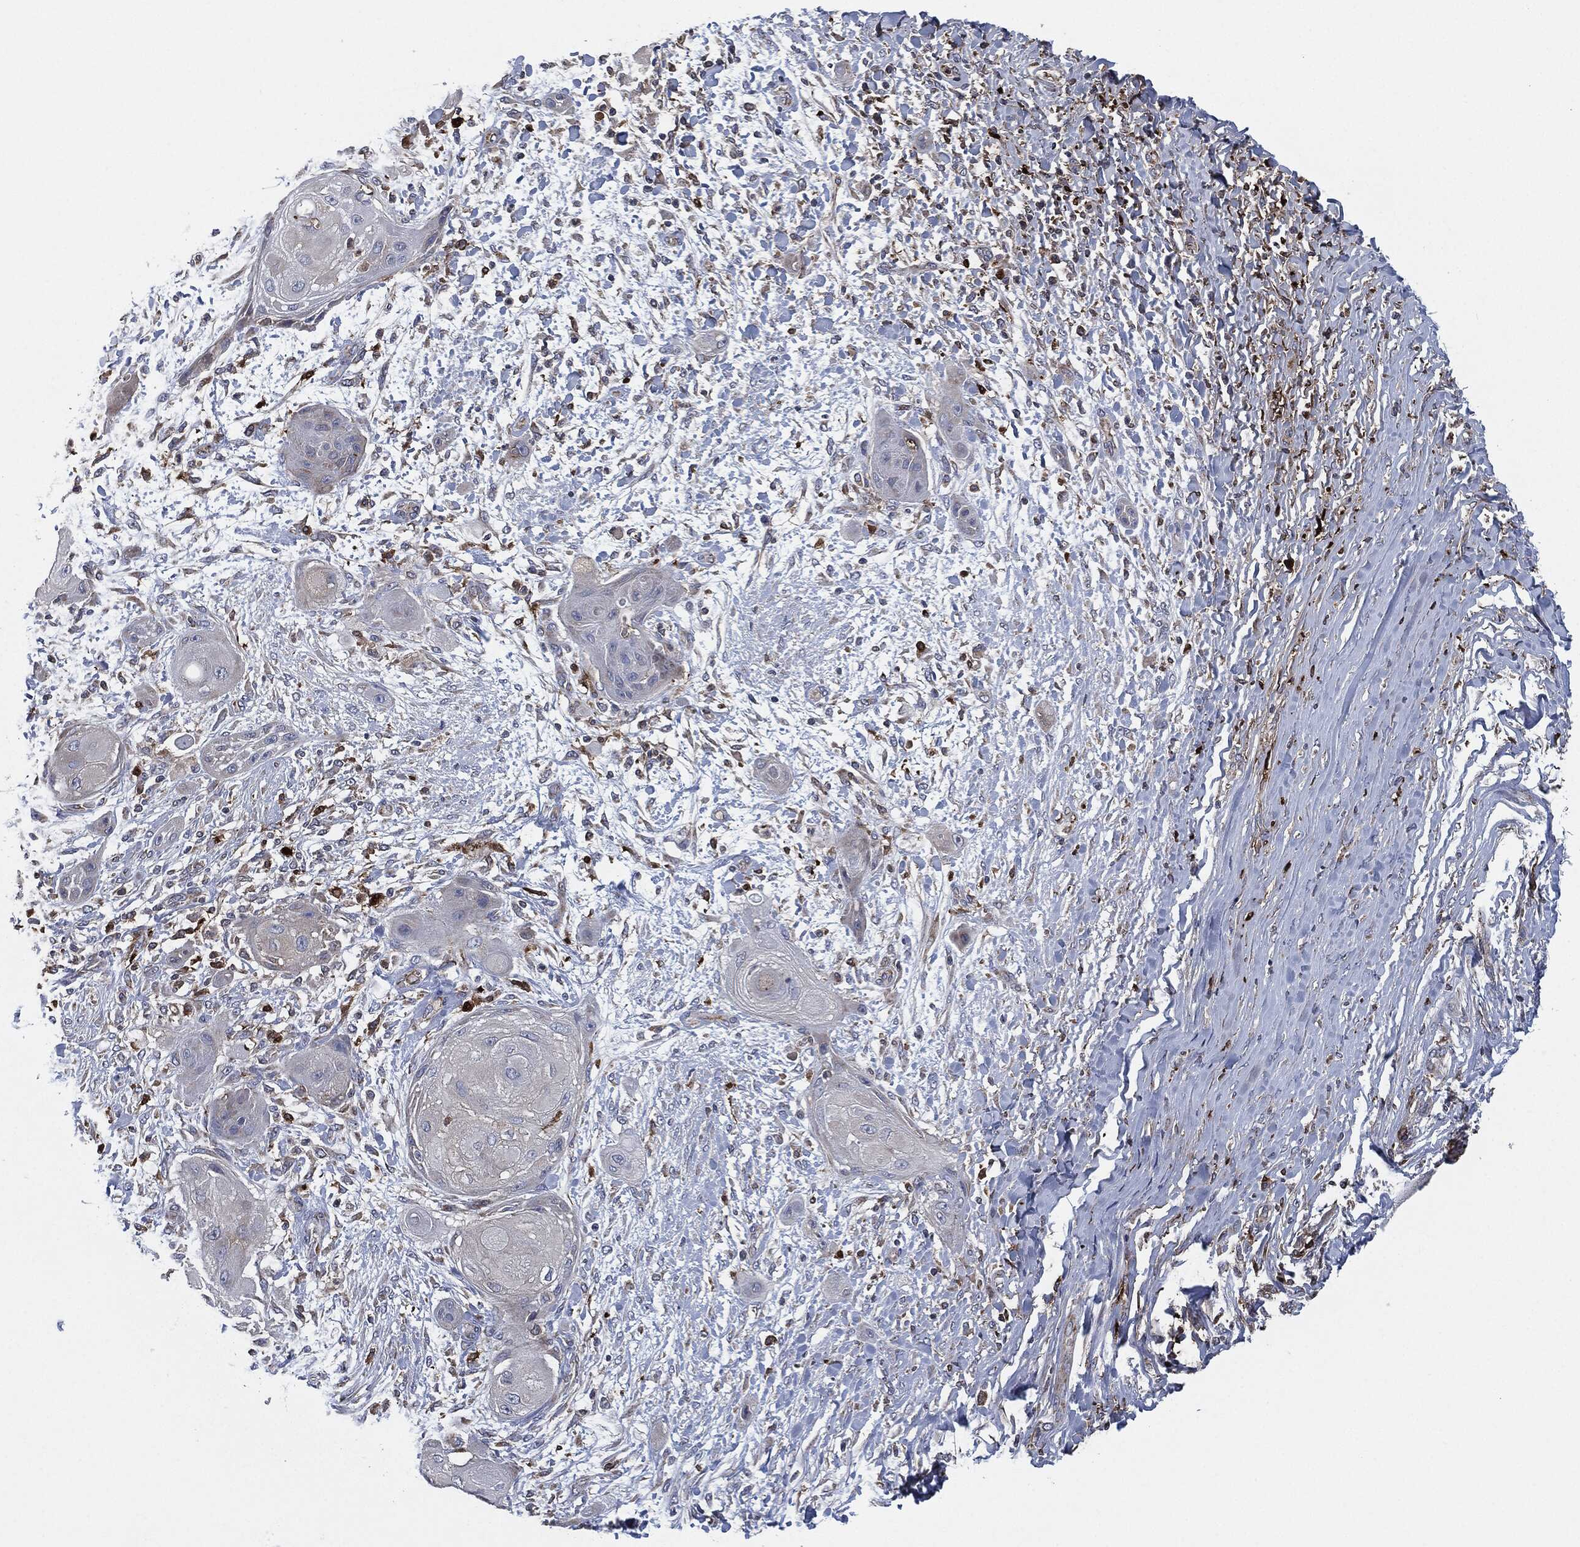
{"staining": {"intensity": "negative", "quantity": "none", "location": "none"}, "tissue": "skin cancer", "cell_type": "Tumor cells", "image_type": "cancer", "snomed": [{"axis": "morphology", "description": "Squamous cell carcinoma, NOS"}, {"axis": "topography", "description": "Skin"}], "caption": "Immunohistochemistry (IHC) photomicrograph of neoplastic tissue: human squamous cell carcinoma (skin) stained with DAB (3,3'-diaminobenzidine) shows no significant protein staining in tumor cells. (Stains: DAB (3,3'-diaminobenzidine) IHC with hematoxylin counter stain, Microscopy: brightfield microscopy at high magnification).", "gene": "TMEM11", "patient": {"sex": "male", "age": 62}}